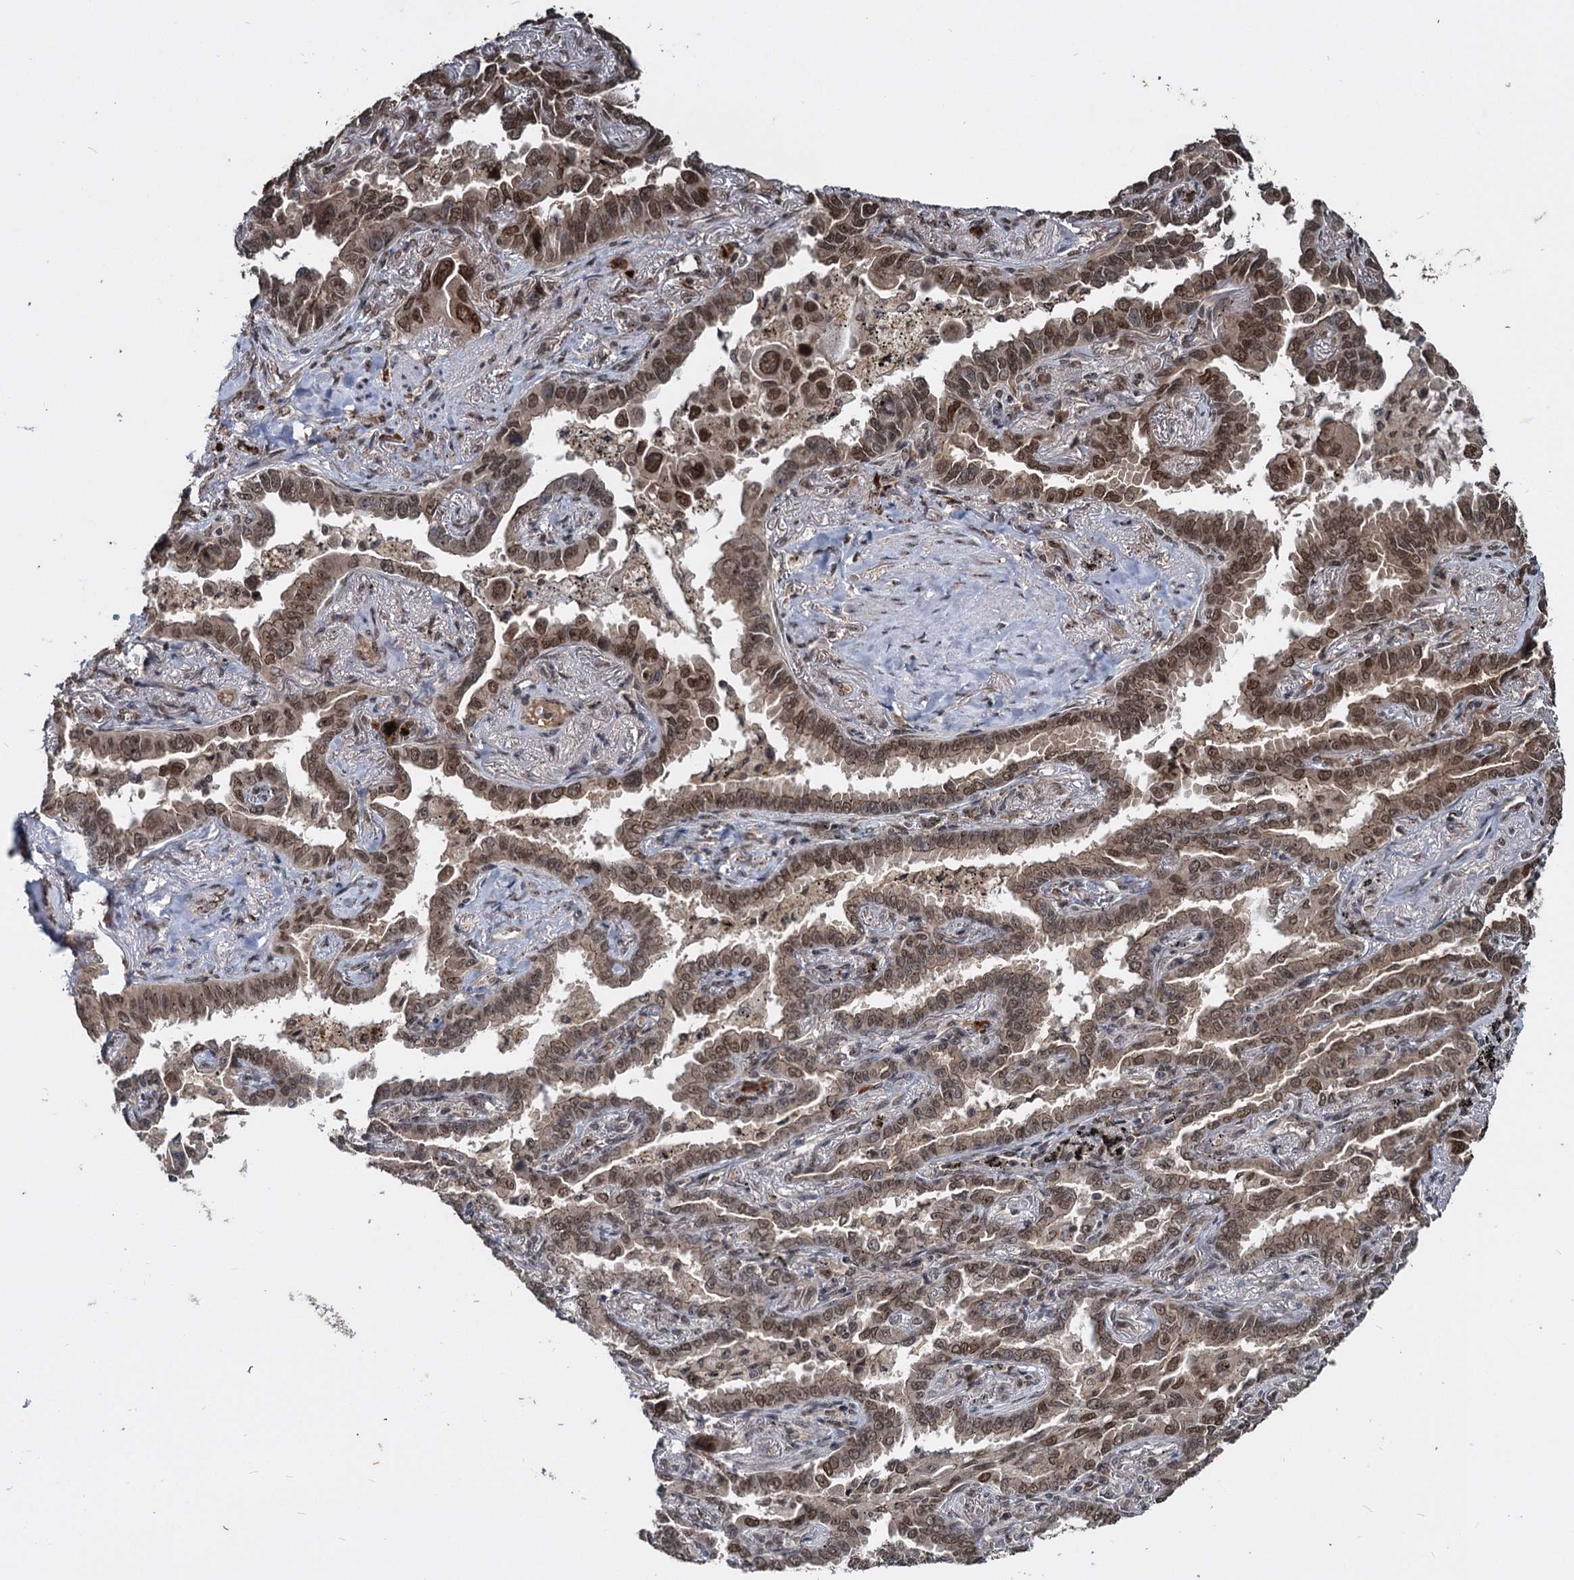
{"staining": {"intensity": "moderate", "quantity": ">75%", "location": "cytoplasmic/membranous,nuclear"}, "tissue": "lung cancer", "cell_type": "Tumor cells", "image_type": "cancer", "snomed": [{"axis": "morphology", "description": "Adenocarcinoma, NOS"}, {"axis": "topography", "description": "Lung"}], "caption": "Lung cancer (adenocarcinoma) stained with a protein marker displays moderate staining in tumor cells.", "gene": "FAM216B", "patient": {"sex": "male", "age": 67}}